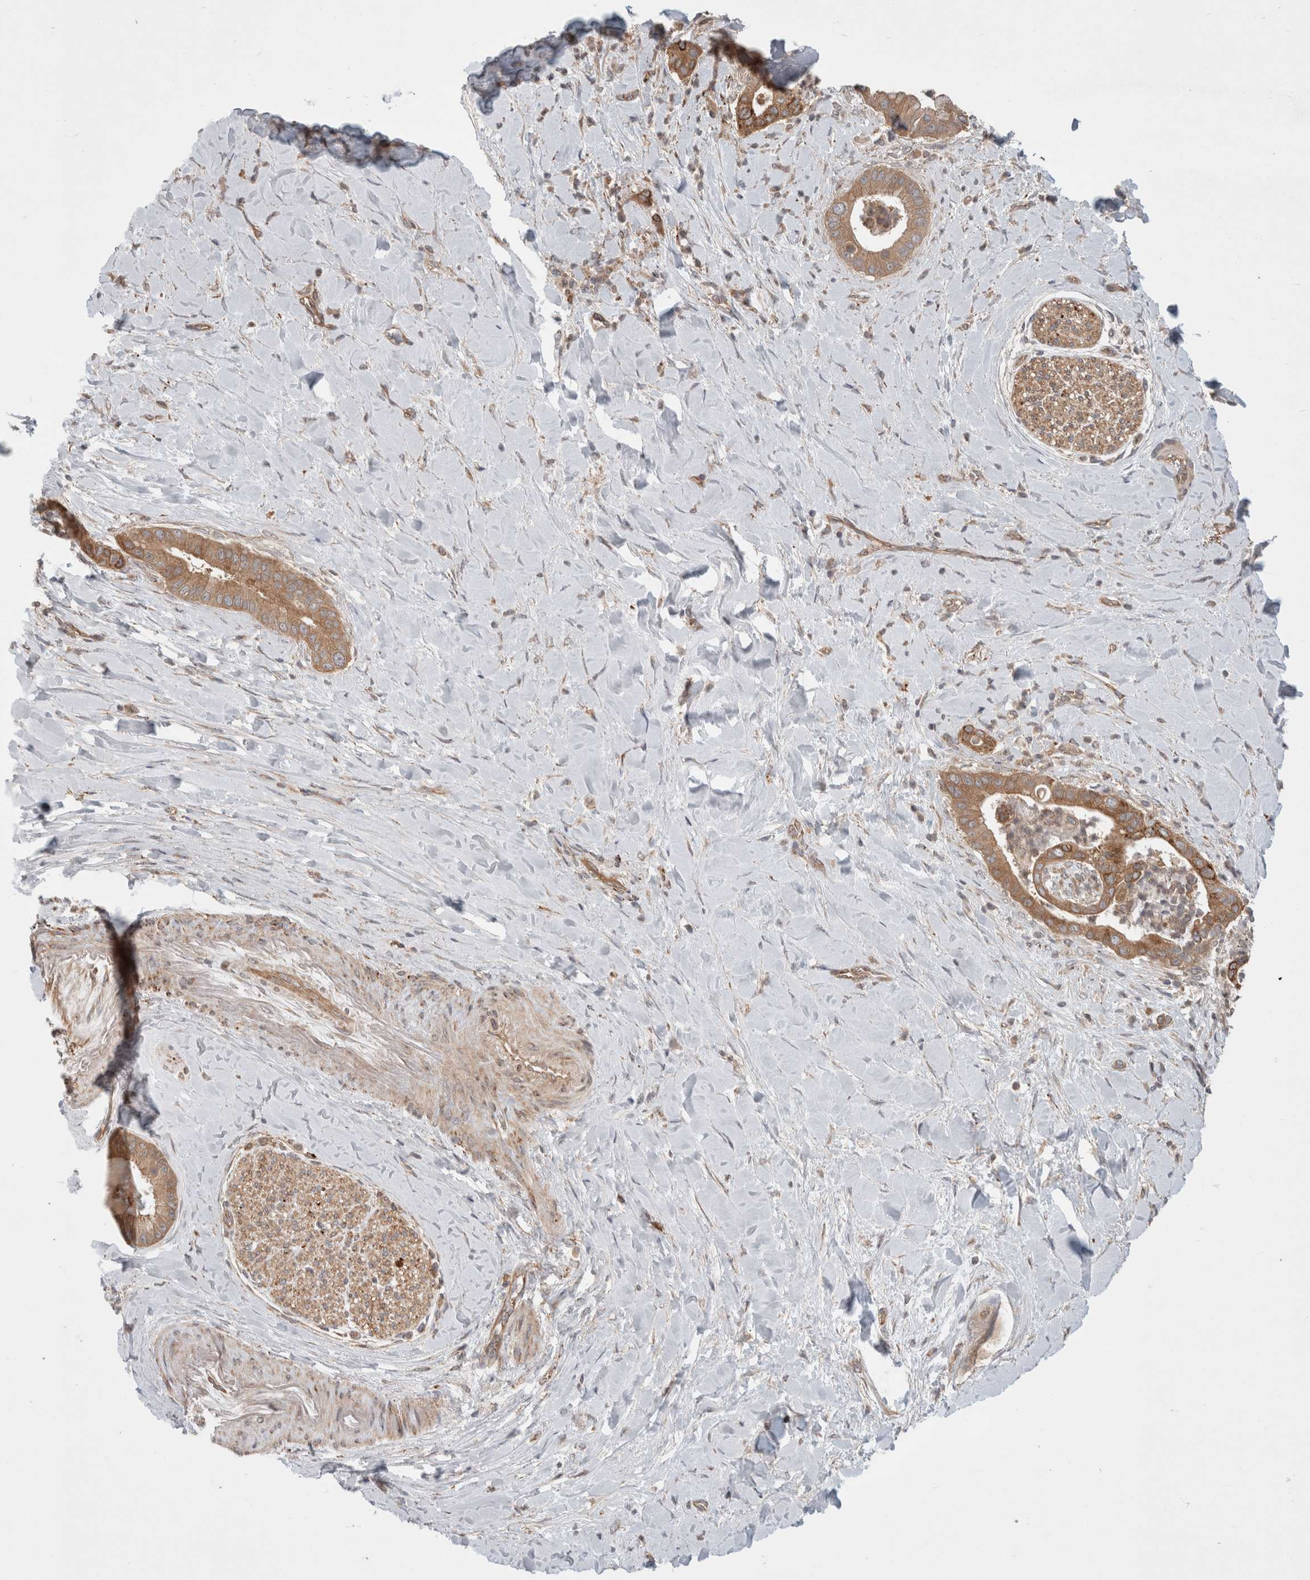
{"staining": {"intensity": "moderate", "quantity": ">75%", "location": "cytoplasmic/membranous"}, "tissue": "liver cancer", "cell_type": "Tumor cells", "image_type": "cancer", "snomed": [{"axis": "morphology", "description": "Cholangiocarcinoma"}, {"axis": "topography", "description": "Liver"}], "caption": "Human cholangiocarcinoma (liver) stained with a protein marker displays moderate staining in tumor cells.", "gene": "HROB", "patient": {"sex": "female", "age": 54}}